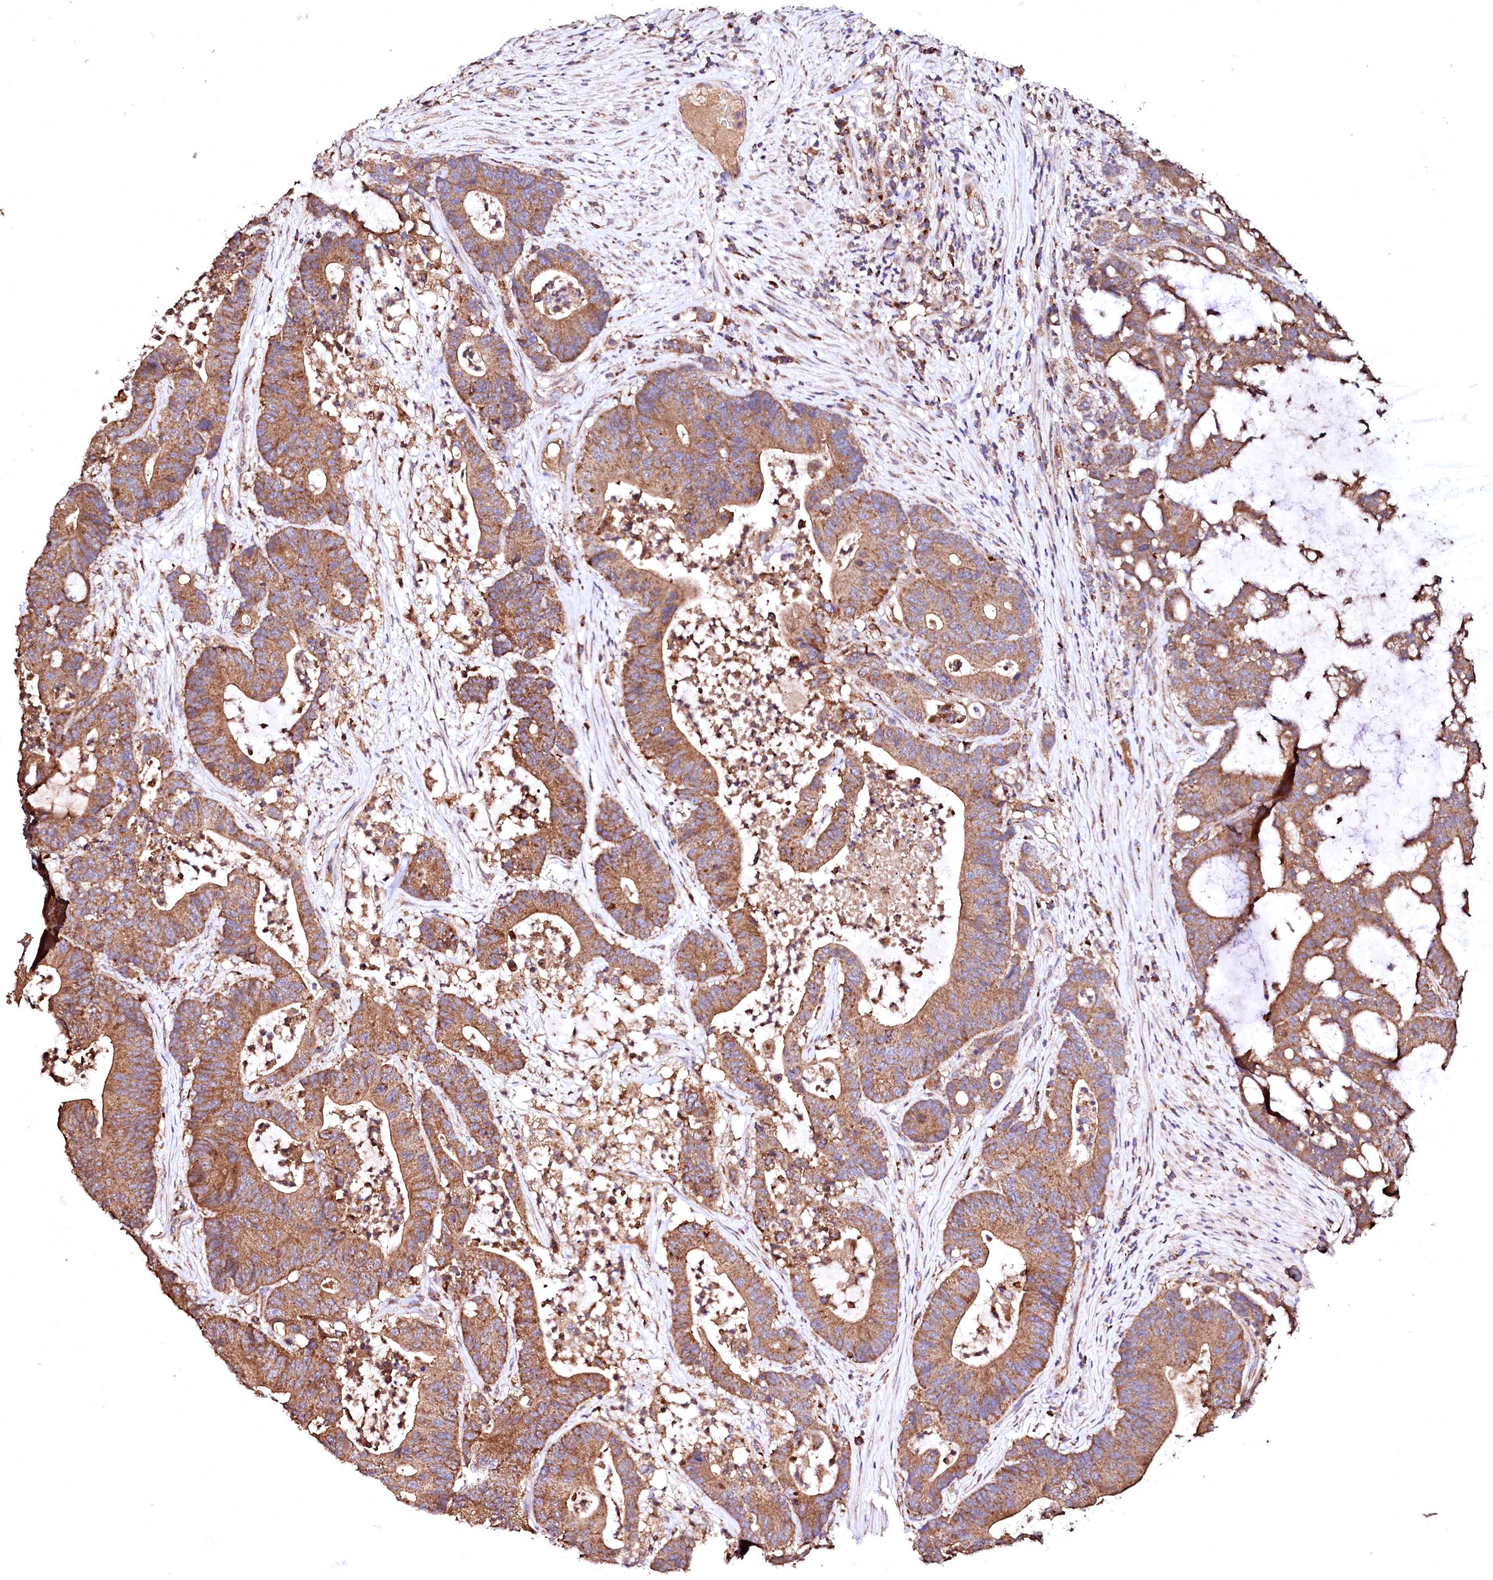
{"staining": {"intensity": "moderate", "quantity": ">75%", "location": "cytoplasmic/membranous"}, "tissue": "colorectal cancer", "cell_type": "Tumor cells", "image_type": "cancer", "snomed": [{"axis": "morphology", "description": "Adenocarcinoma, NOS"}, {"axis": "topography", "description": "Colon"}], "caption": "There is medium levels of moderate cytoplasmic/membranous positivity in tumor cells of colorectal adenocarcinoma, as demonstrated by immunohistochemical staining (brown color).", "gene": "ST3GAL1", "patient": {"sex": "female", "age": 84}}